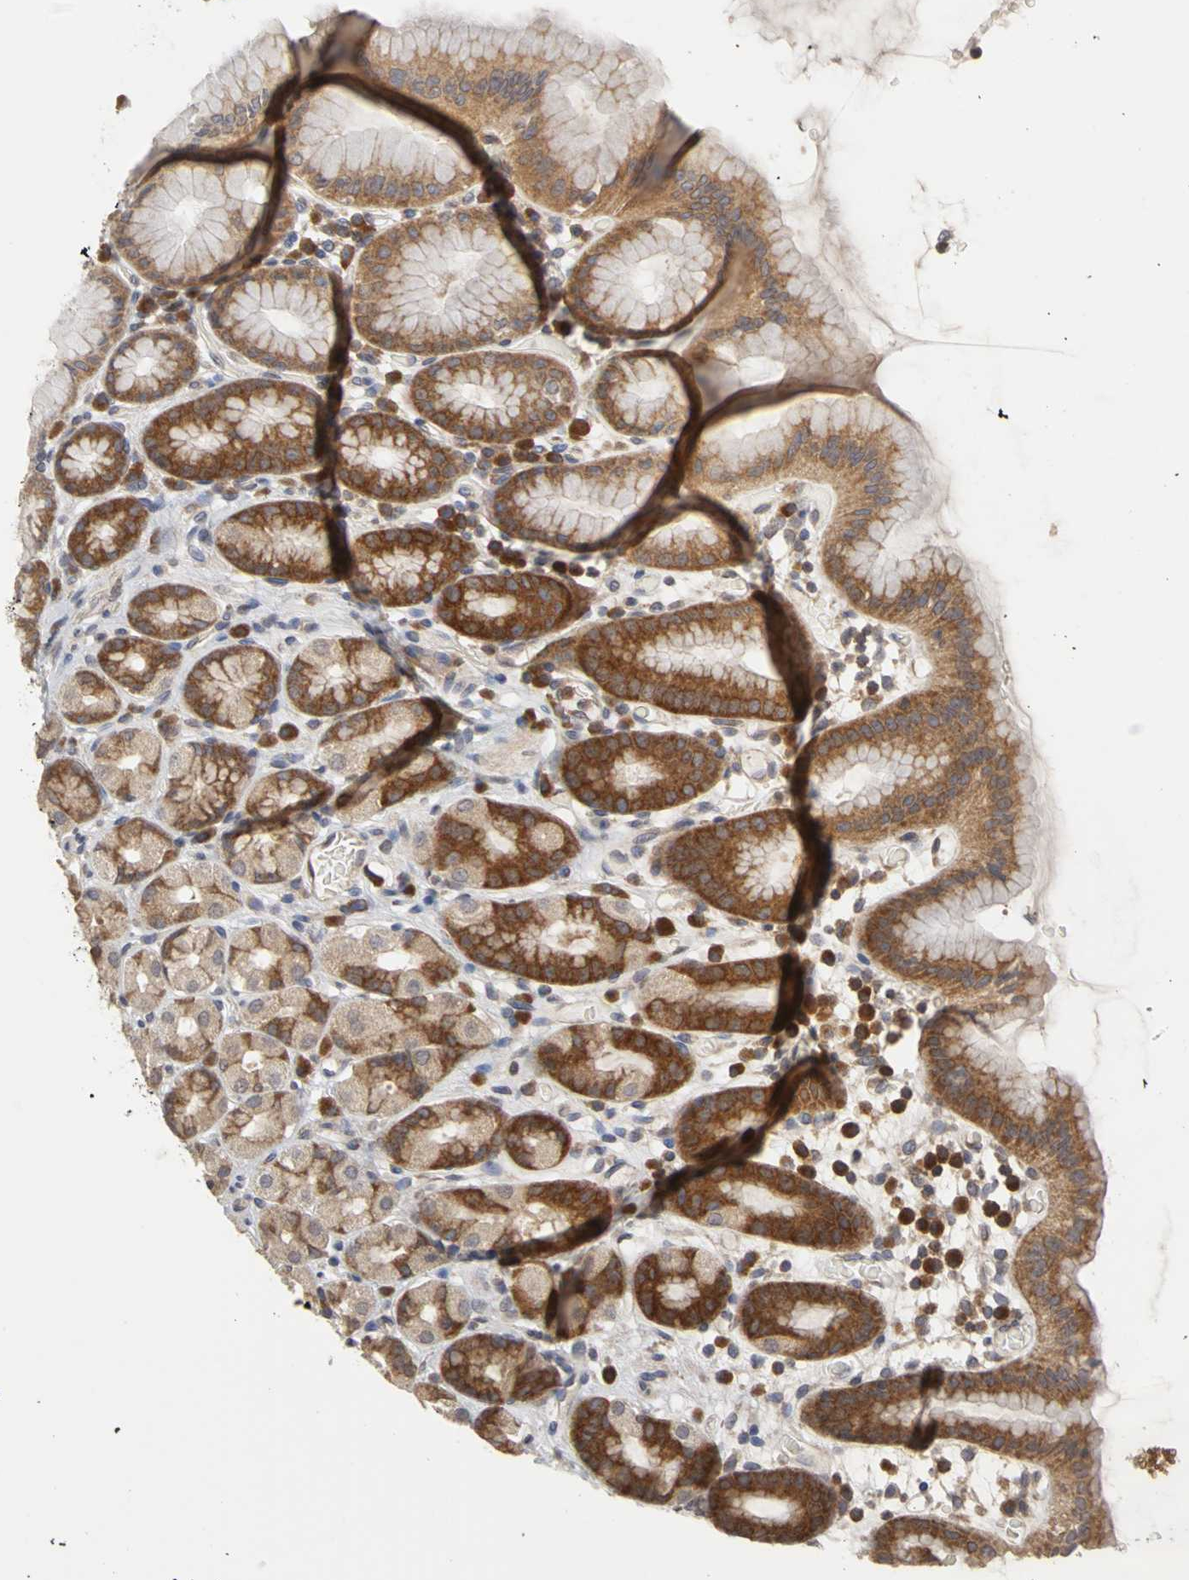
{"staining": {"intensity": "moderate", "quantity": ">75%", "location": "cytoplasmic/membranous"}, "tissue": "stomach", "cell_type": "Glandular cells", "image_type": "normal", "snomed": [{"axis": "morphology", "description": "Normal tissue, NOS"}, {"axis": "topography", "description": "Stomach, upper"}], "caption": "IHC of benign human stomach shows medium levels of moderate cytoplasmic/membranous staining in about >75% of glandular cells. Nuclei are stained in blue.", "gene": "IRAK1", "patient": {"sex": "male", "age": 68}}